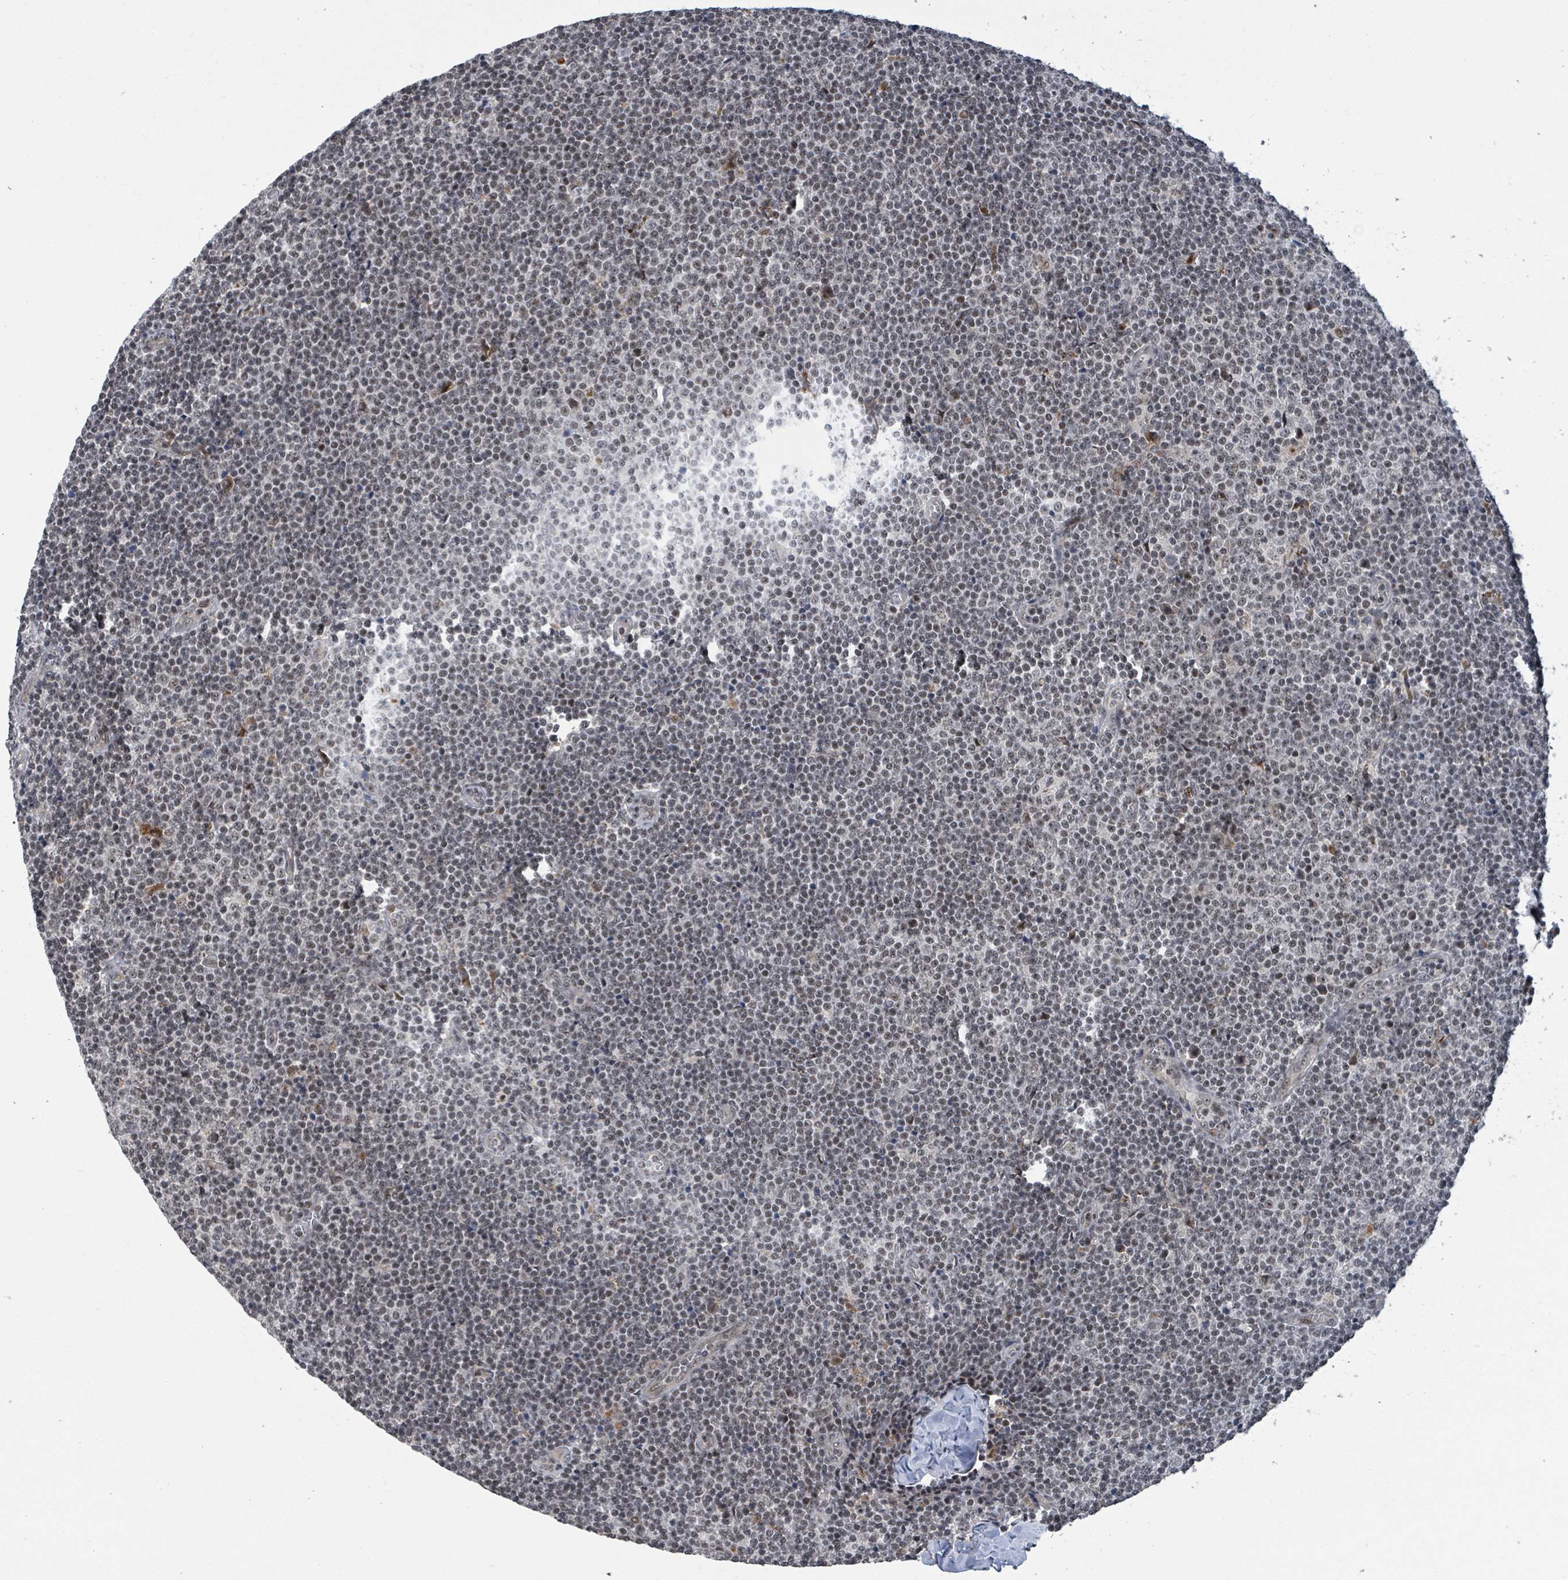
{"staining": {"intensity": "moderate", "quantity": "25%-75%", "location": "nuclear"}, "tissue": "lymphoma", "cell_type": "Tumor cells", "image_type": "cancer", "snomed": [{"axis": "morphology", "description": "Malignant lymphoma, non-Hodgkin's type, Low grade"}, {"axis": "topography", "description": "Lymph node"}], "caption": "A micrograph of human lymphoma stained for a protein displays moderate nuclear brown staining in tumor cells.", "gene": "ZBTB14", "patient": {"sex": "male", "age": 48}}